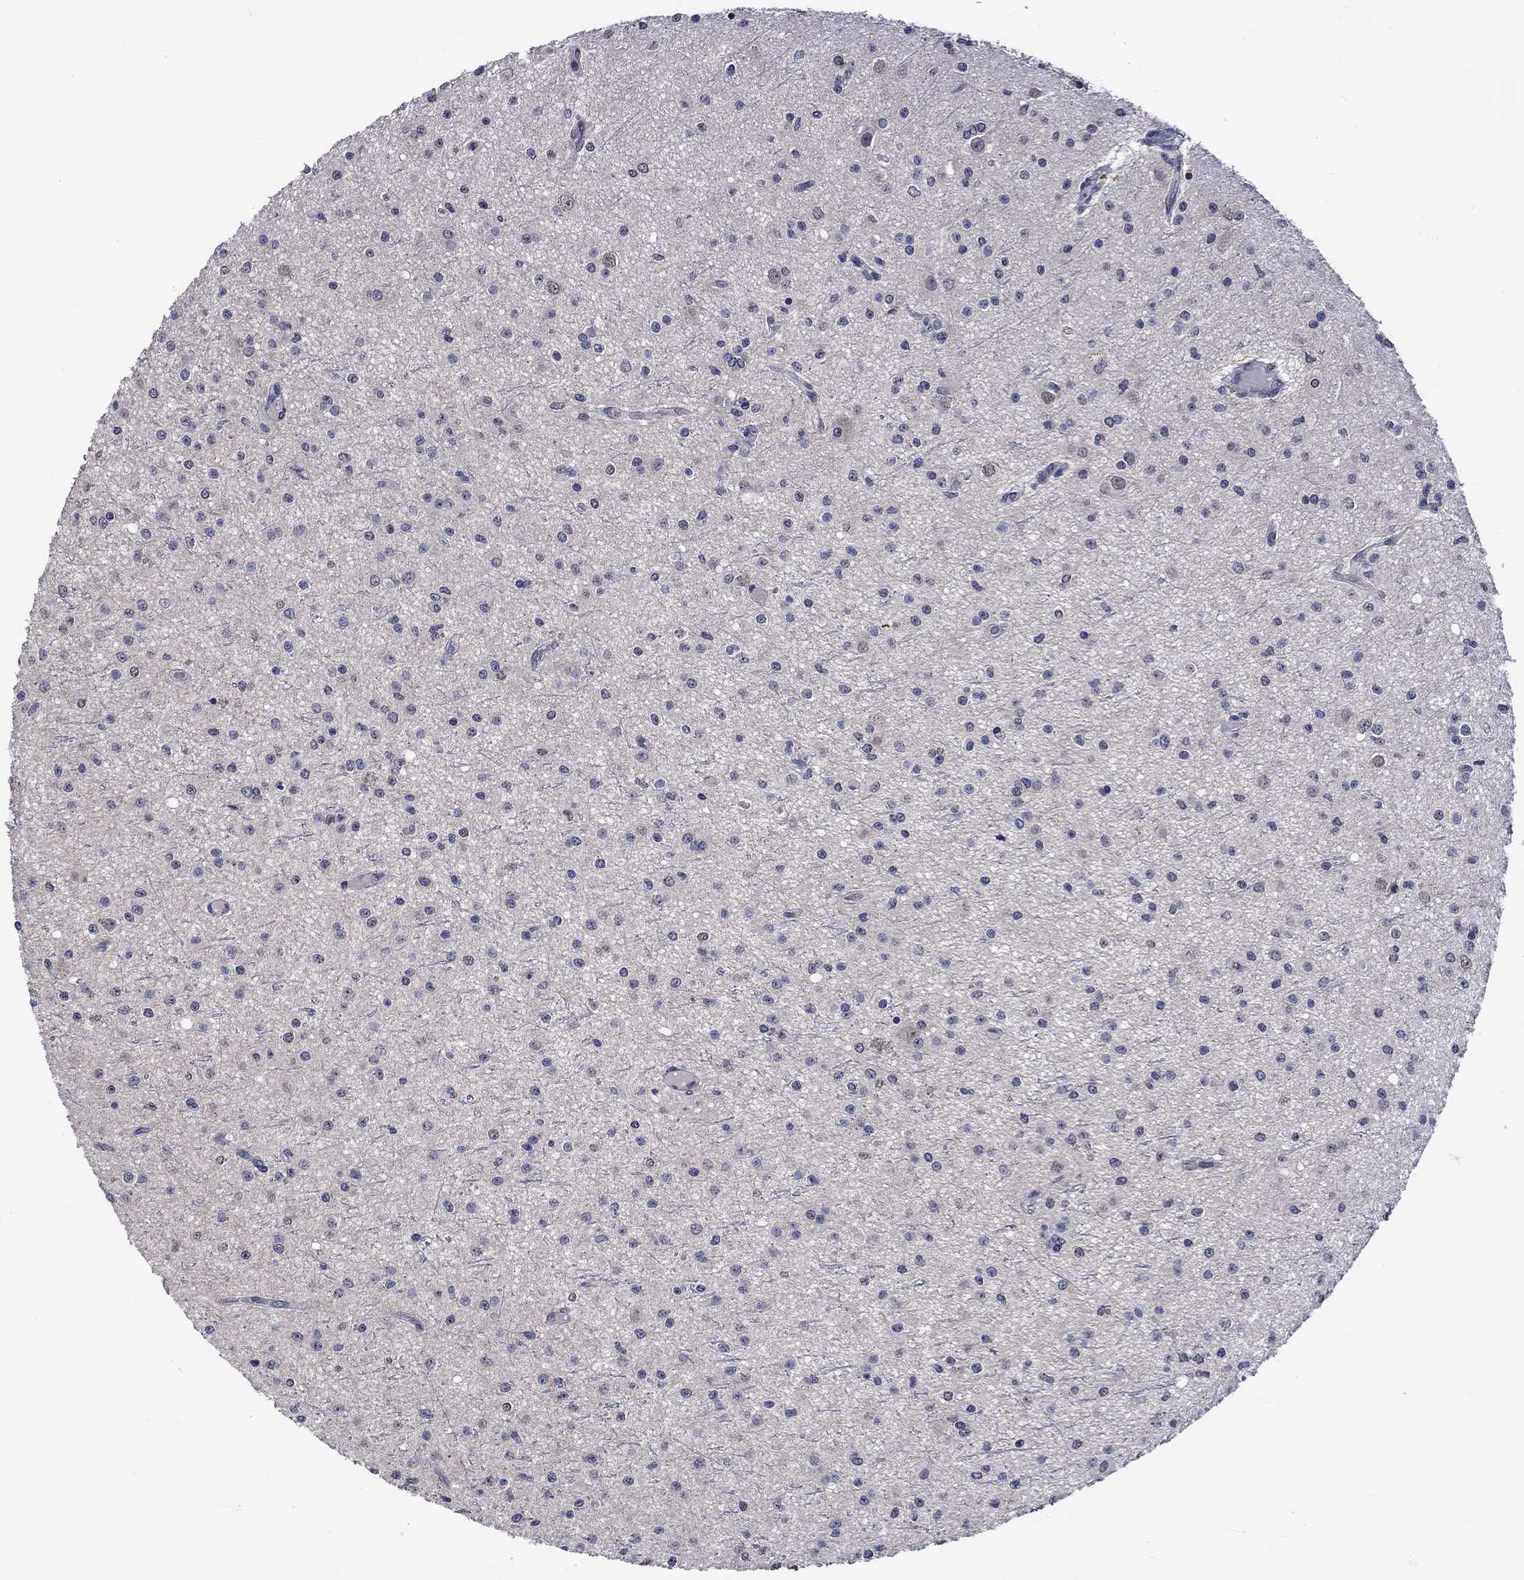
{"staining": {"intensity": "negative", "quantity": "none", "location": "none"}, "tissue": "glioma", "cell_type": "Tumor cells", "image_type": "cancer", "snomed": [{"axis": "morphology", "description": "Glioma, malignant, Low grade"}, {"axis": "topography", "description": "Brain"}], "caption": "There is no significant positivity in tumor cells of glioma. (DAB (3,3'-diaminobenzidine) immunohistochemistry (IHC), high magnification).", "gene": "DDX3Y", "patient": {"sex": "male", "age": 27}}